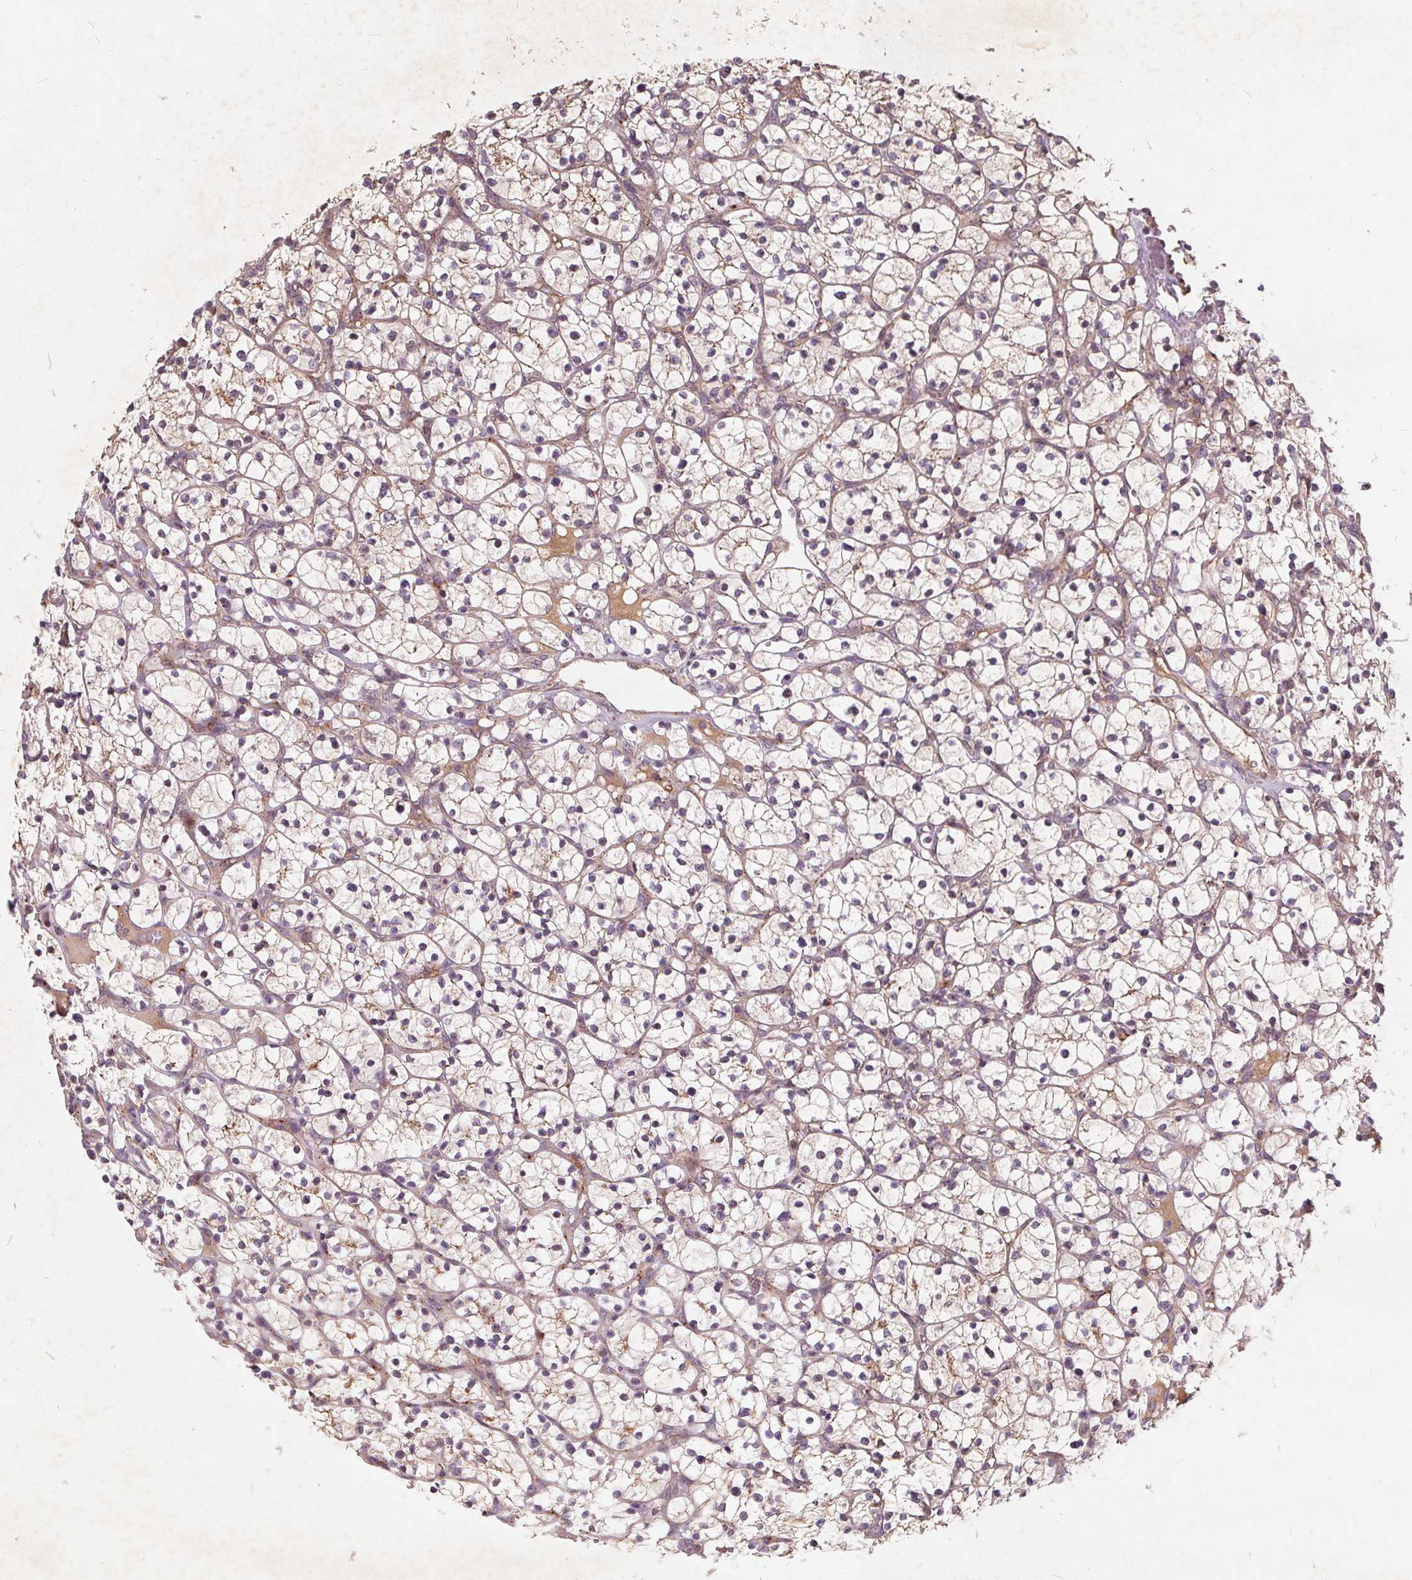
{"staining": {"intensity": "negative", "quantity": "none", "location": "none"}, "tissue": "renal cancer", "cell_type": "Tumor cells", "image_type": "cancer", "snomed": [{"axis": "morphology", "description": "Adenocarcinoma, NOS"}, {"axis": "topography", "description": "Kidney"}], "caption": "High power microscopy micrograph of an immunohistochemistry image of adenocarcinoma (renal), revealing no significant expression in tumor cells.", "gene": "CSNK1G2", "patient": {"sex": "female", "age": 64}}